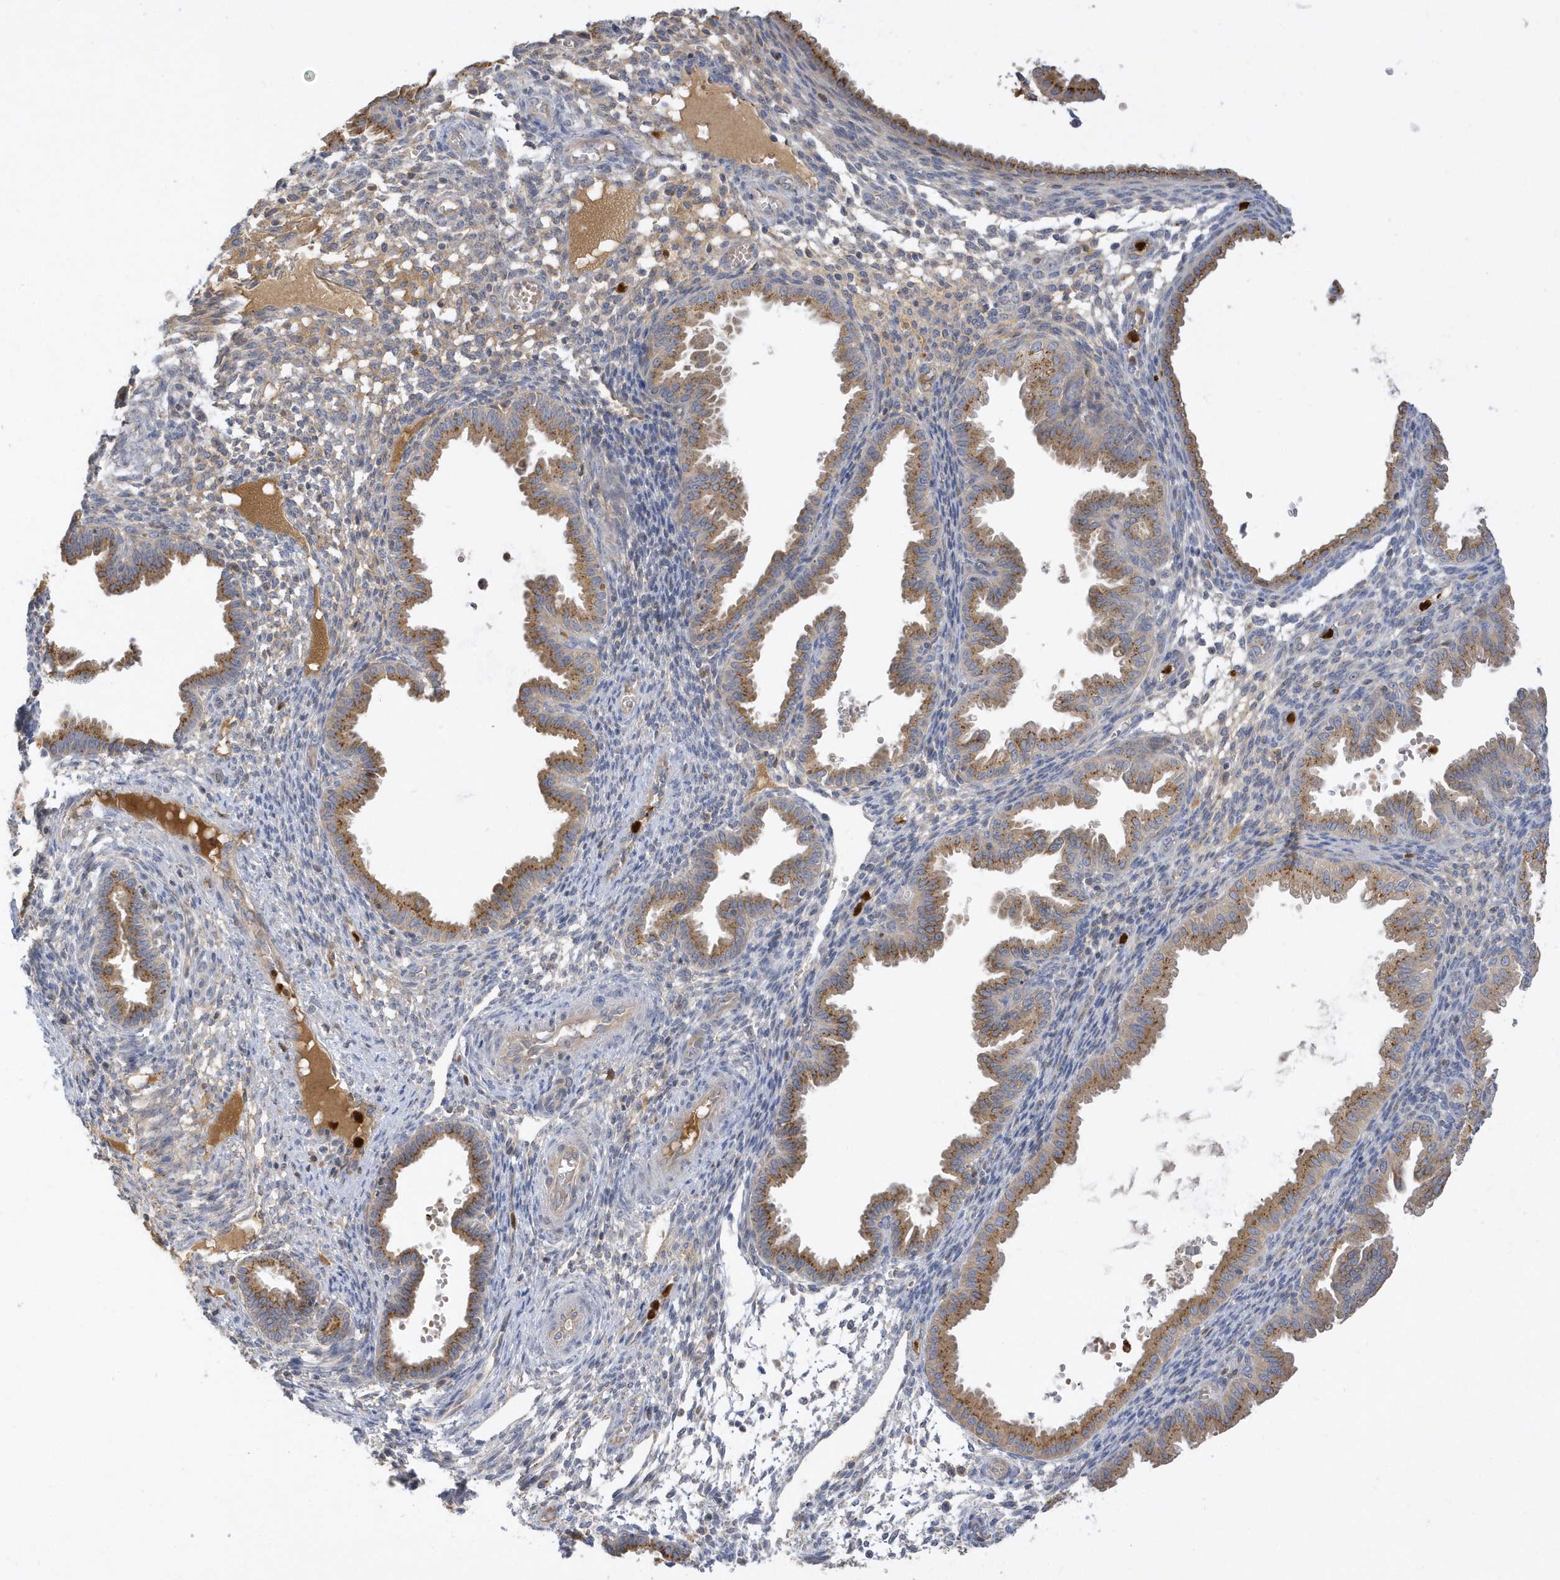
{"staining": {"intensity": "negative", "quantity": "none", "location": "none"}, "tissue": "endometrium", "cell_type": "Cells in endometrial stroma", "image_type": "normal", "snomed": [{"axis": "morphology", "description": "Normal tissue, NOS"}, {"axis": "topography", "description": "Endometrium"}], "caption": "The immunohistochemistry (IHC) micrograph has no significant positivity in cells in endometrial stroma of endometrium. Brightfield microscopy of IHC stained with DAB (brown) and hematoxylin (blue), captured at high magnification.", "gene": "DPP9", "patient": {"sex": "female", "age": 33}}